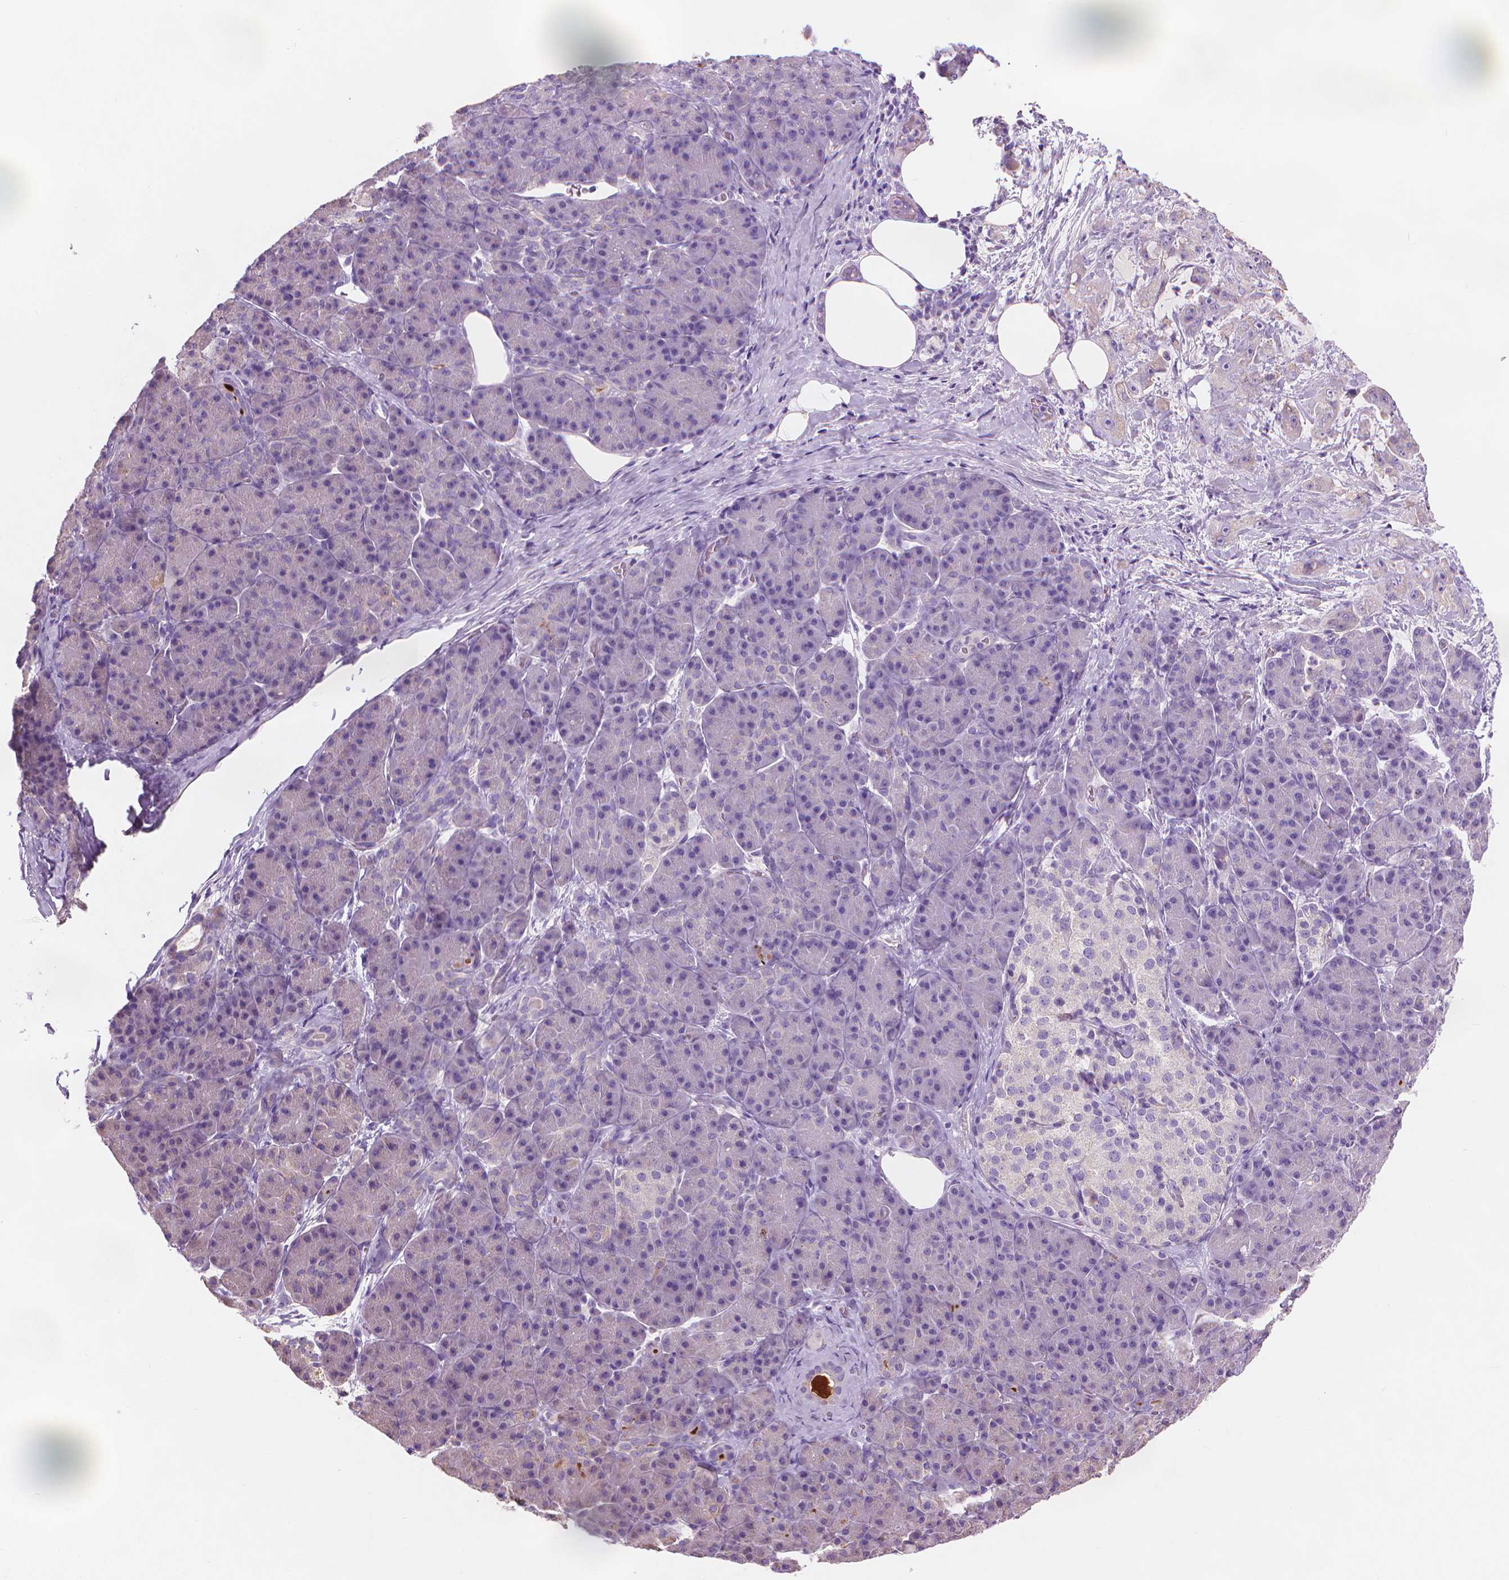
{"staining": {"intensity": "negative", "quantity": "none", "location": "none"}, "tissue": "pancreas", "cell_type": "Exocrine glandular cells", "image_type": "normal", "snomed": [{"axis": "morphology", "description": "Normal tissue, NOS"}, {"axis": "topography", "description": "Pancreas"}], "caption": "This photomicrograph is of benign pancreas stained with immunohistochemistry (IHC) to label a protein in brown with the nuclei are counter-stained blue. There is no staining in exocrine glandular cells. The staining was performed using DAB to visualize the protein expression in brown, while the nuclei were stained in blue with hematoxylin (Magnification: 20x).", "gene": "TTC29", "patient": {"sex": "male", "age": 57}}